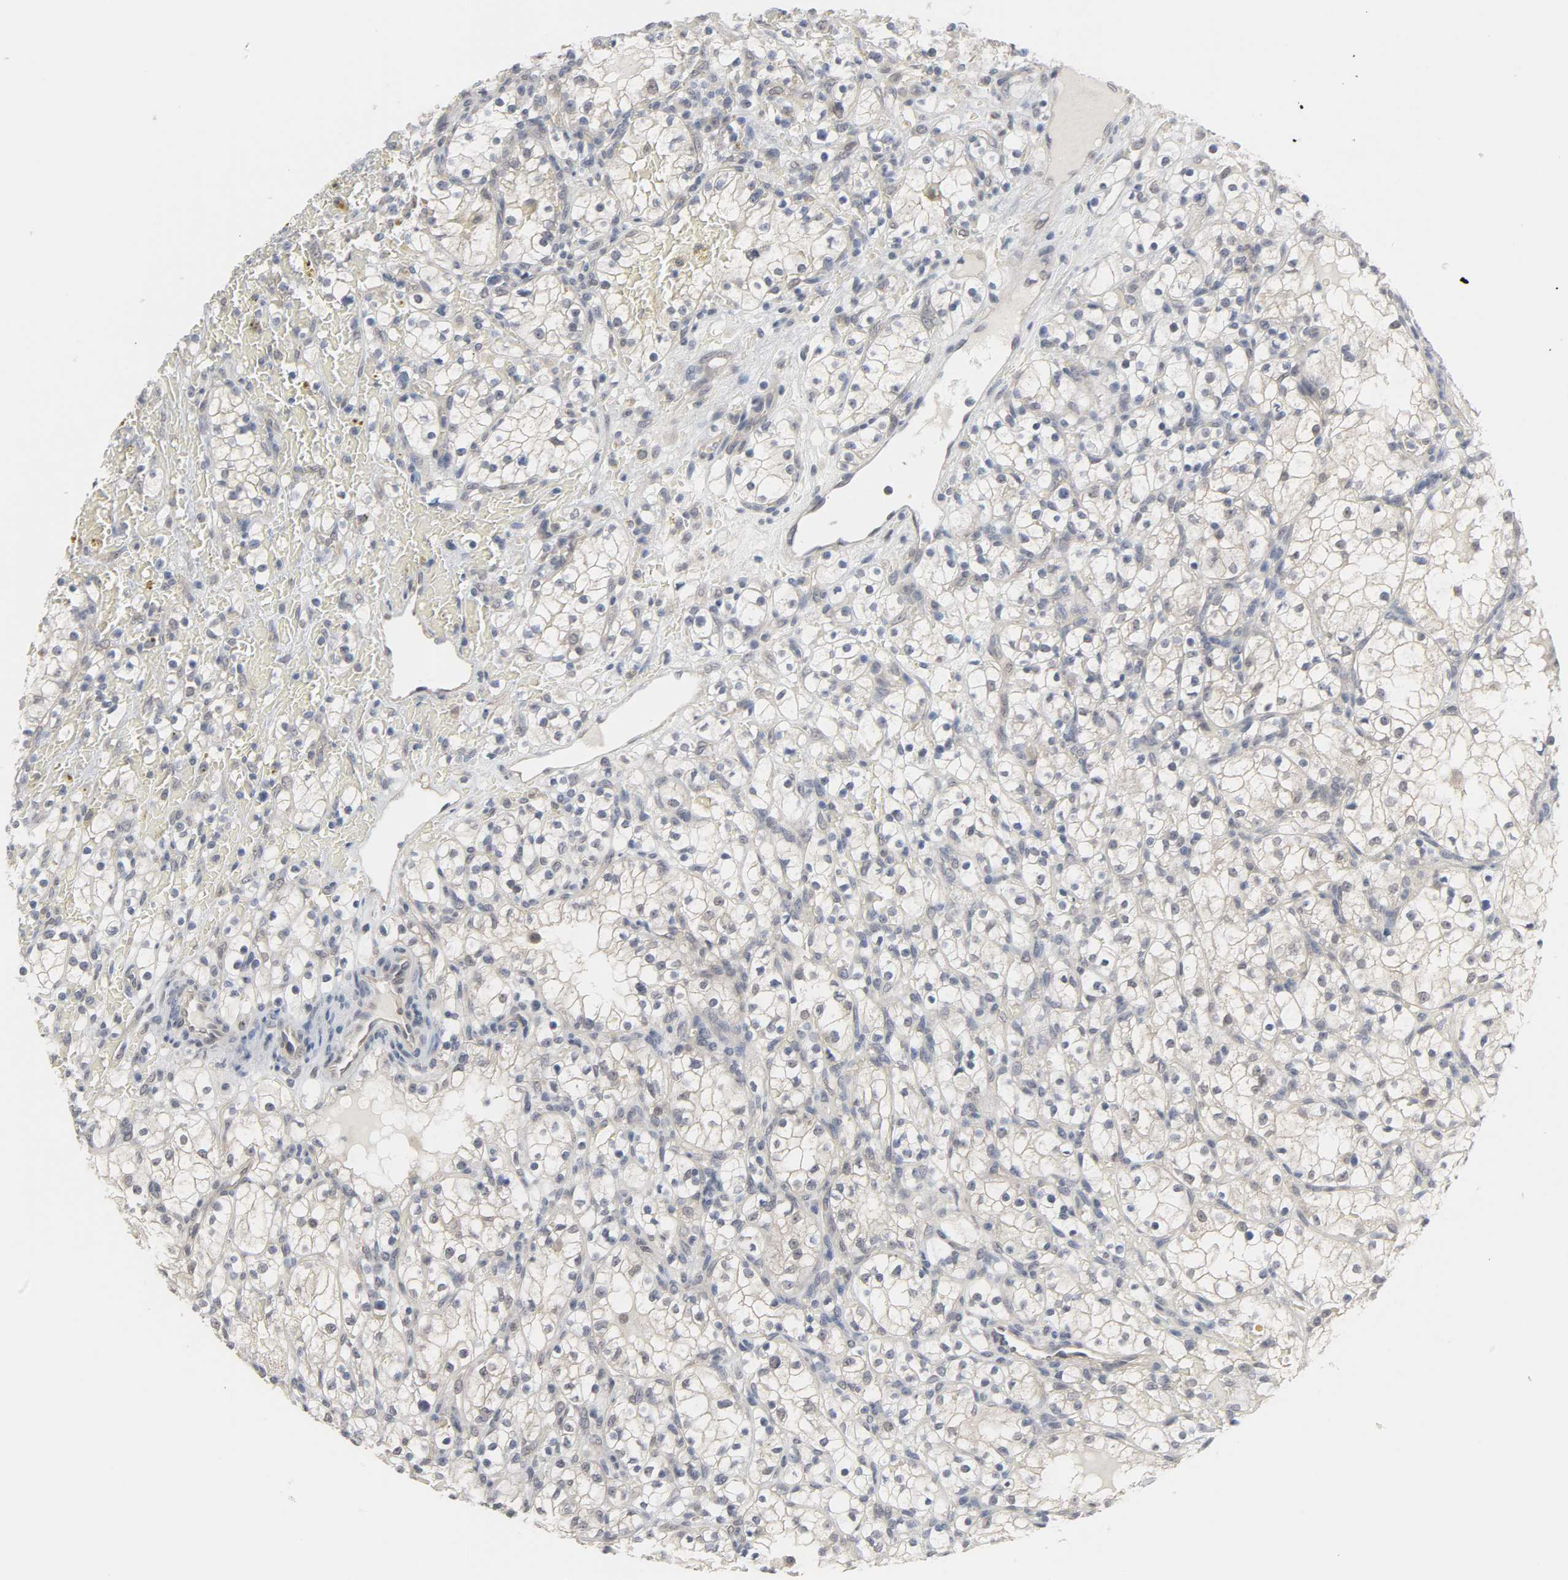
{"staining": {"intensity": "negative", "quantity": "none", "location": "none"}, "tissue": "renal cancer", "cell_type": "Tumor cells", "image_type": "cancer", "snomed": [{"axis": "morphology", "description": "Normal tissue, NOS"}, {"axis": "morphology", "description": "Adenocarcinoma, NOS"}, {"axis": "topography", "description": "Kidney"}], "caption": "There is no significant positivity in tumor cells of renal cancer (adenocarcinoma).", "gene": "ACSS2", "patient": {"sex": "female", "age": 55}}